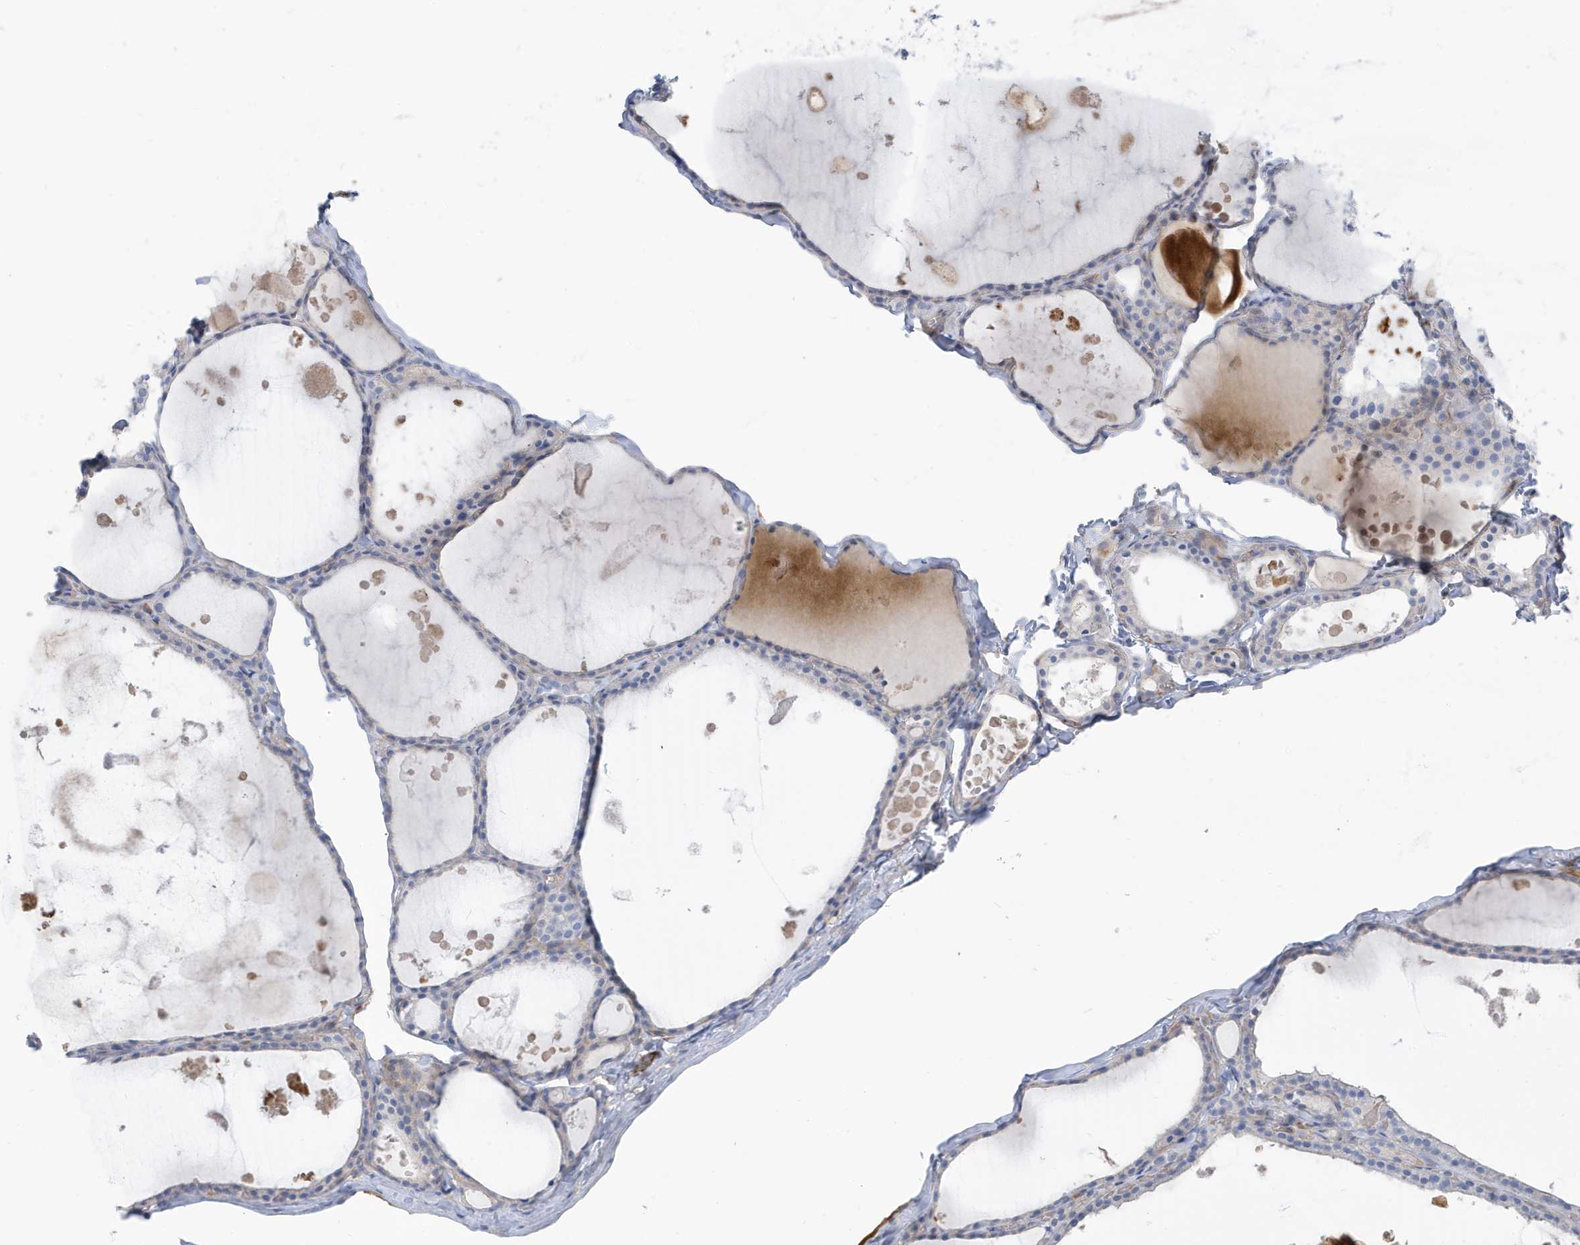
{"staining": {"intensity": "negative", "quantity": "none", "location": "none"}, "tissue": "thyroid gland", "cell_type": "Glandular cells", "image_type": "normal", "snomed": [{"axis": "morphology", "description": "Normal tissue, NOS"}, {"axis": "topography", "description": "Thyroid gland"}], "caption": "An IHC micrograph of benign thyroid gland is shown. There is no staining in glandular cells of thyroid gland.", "gene": "ATP13A5", "patient": {"sex": "male", "age": 56}}